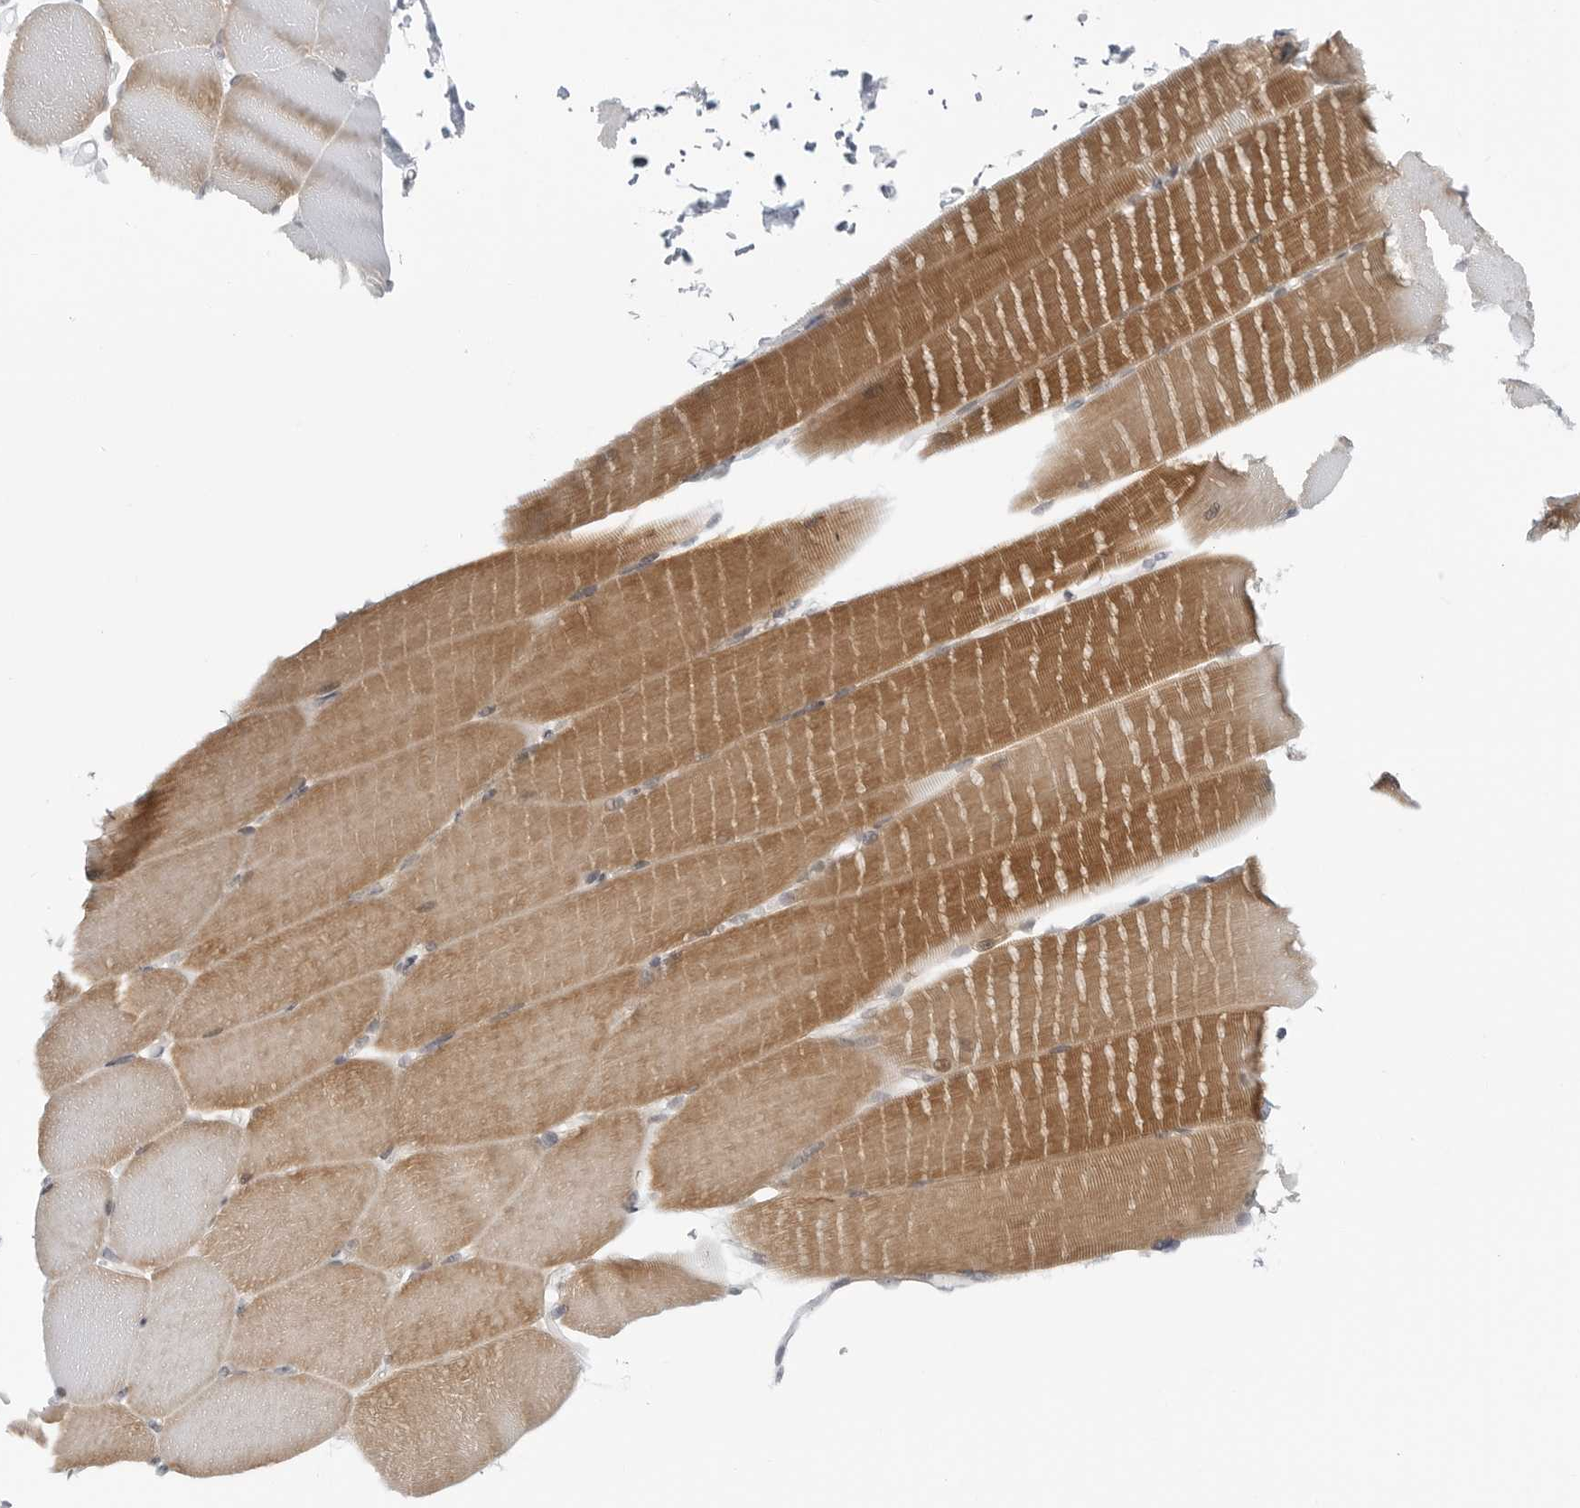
{"staining": {"intensity": "moderate", "quantity": "25%-75%", "location": "cytoplasmic/membranous"}, "tissue": "skeletal muscle", "cell_type": "Myocytes", "image_type": "normal", "snomed": [{"axis": "morphology", "description": "Normal tissue, NOS"}, {"axis": "topography", "description": "Skeletal muscle"}, {"axis": "topography", "description": "Parathyroid gland"}], "caption": "A photomicrograph of skeletal muscle stained for a protein exhibits moderate cytoplasmic/membranous brown staining in myocytes.", "gene": "FAM135B", "patient": {"sex": "female", "age": 37}}